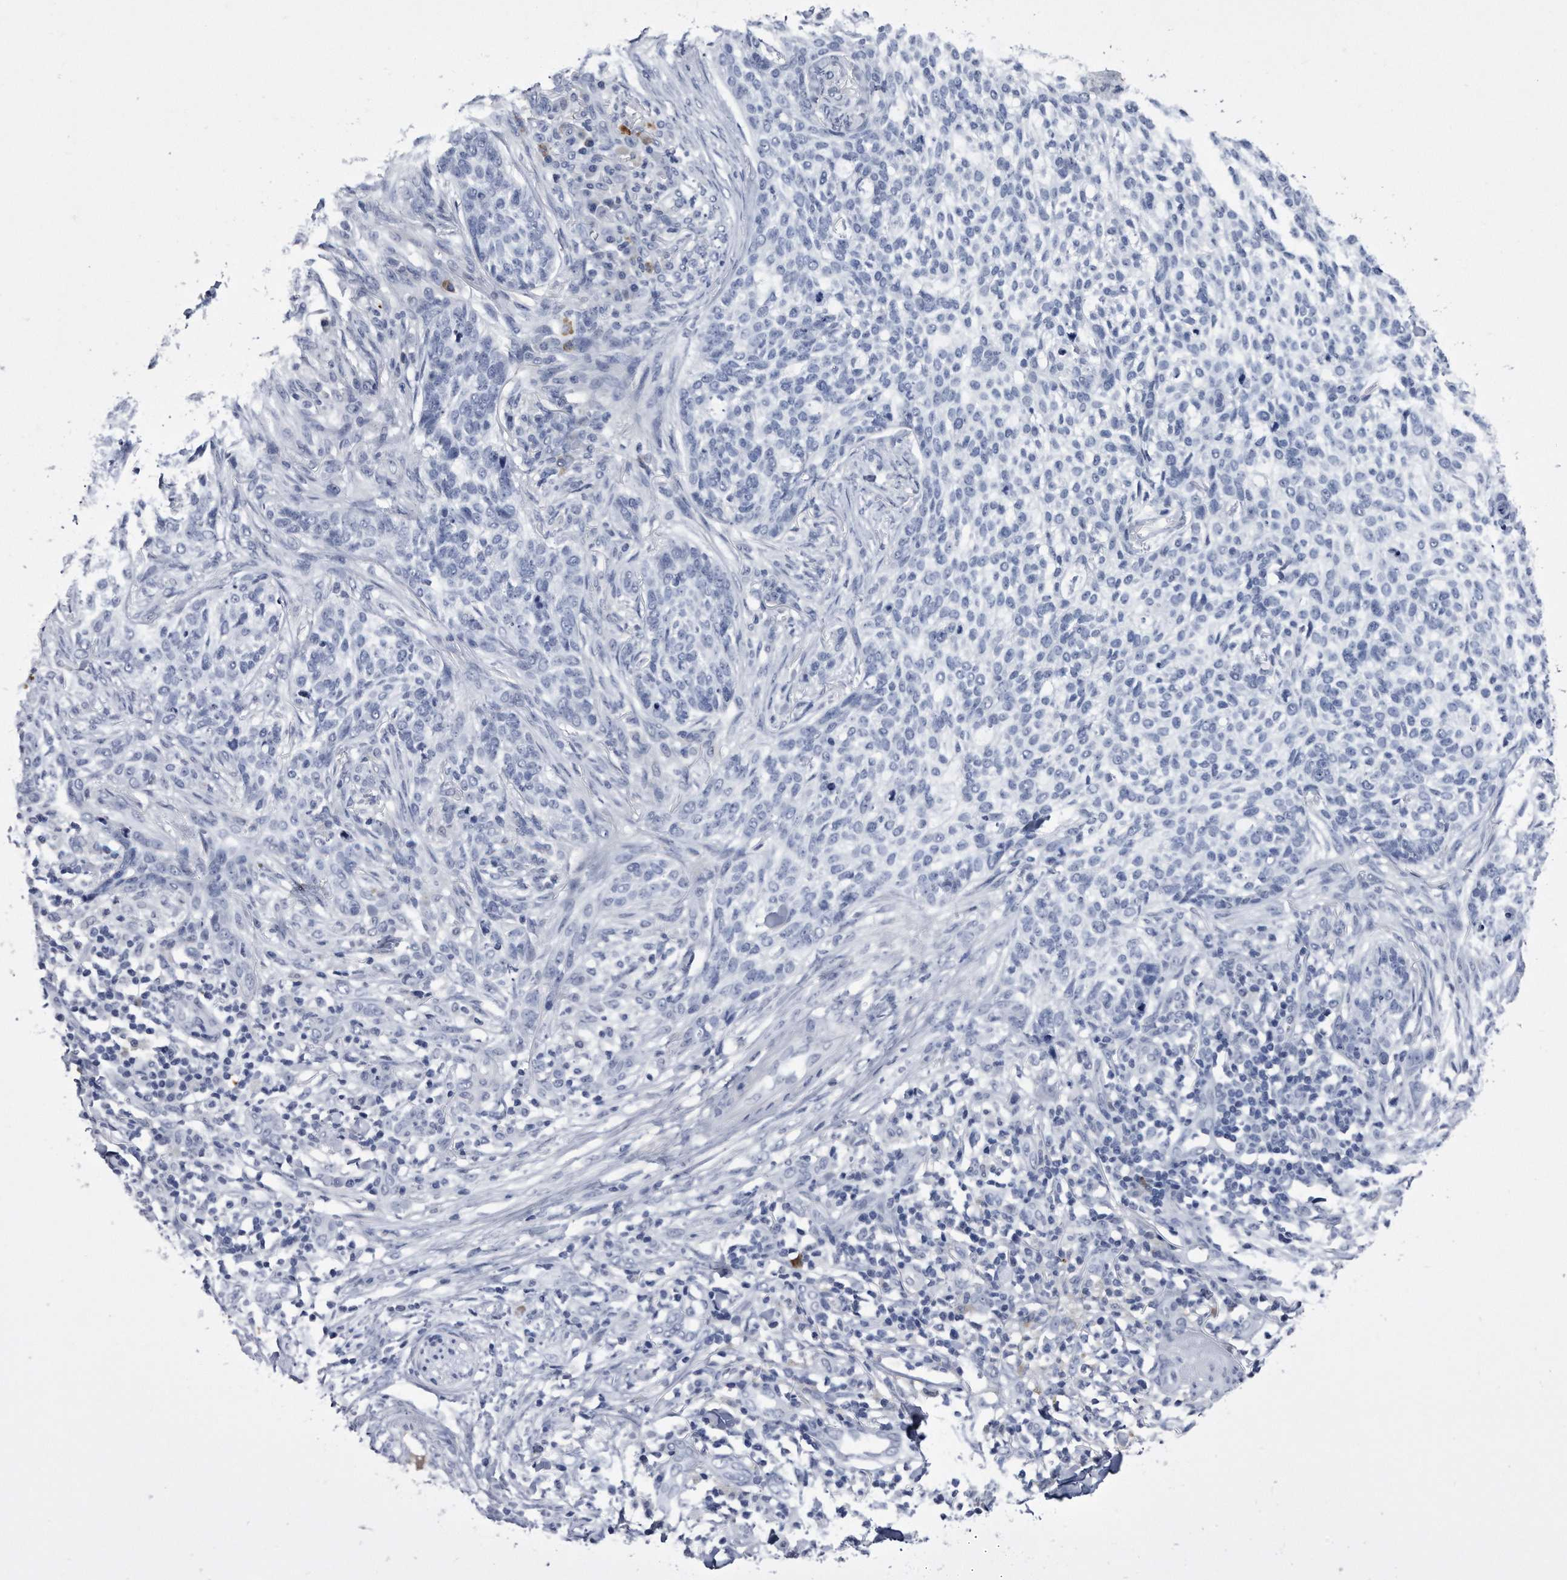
{"staining": {"intensity": "negative", "quantity": "none", "location": "none"}, "tissue": "skin cancer", "cell_type": "Tumor cells", "image_type": "cancer", "snomed": [{"axis": "morphology", "description": "Basal cell carcinoma"}, {"axis": "topography", "description": "Skin"}], "caption": "Immunohistochemistry (IHC) micrograph of basal cell carcinoma (skin) stained for a protein (brown), which exhibits no expression in tumor cells.", "gene": "KCTD8", "patient": {"sex": "female", "age": 64}}